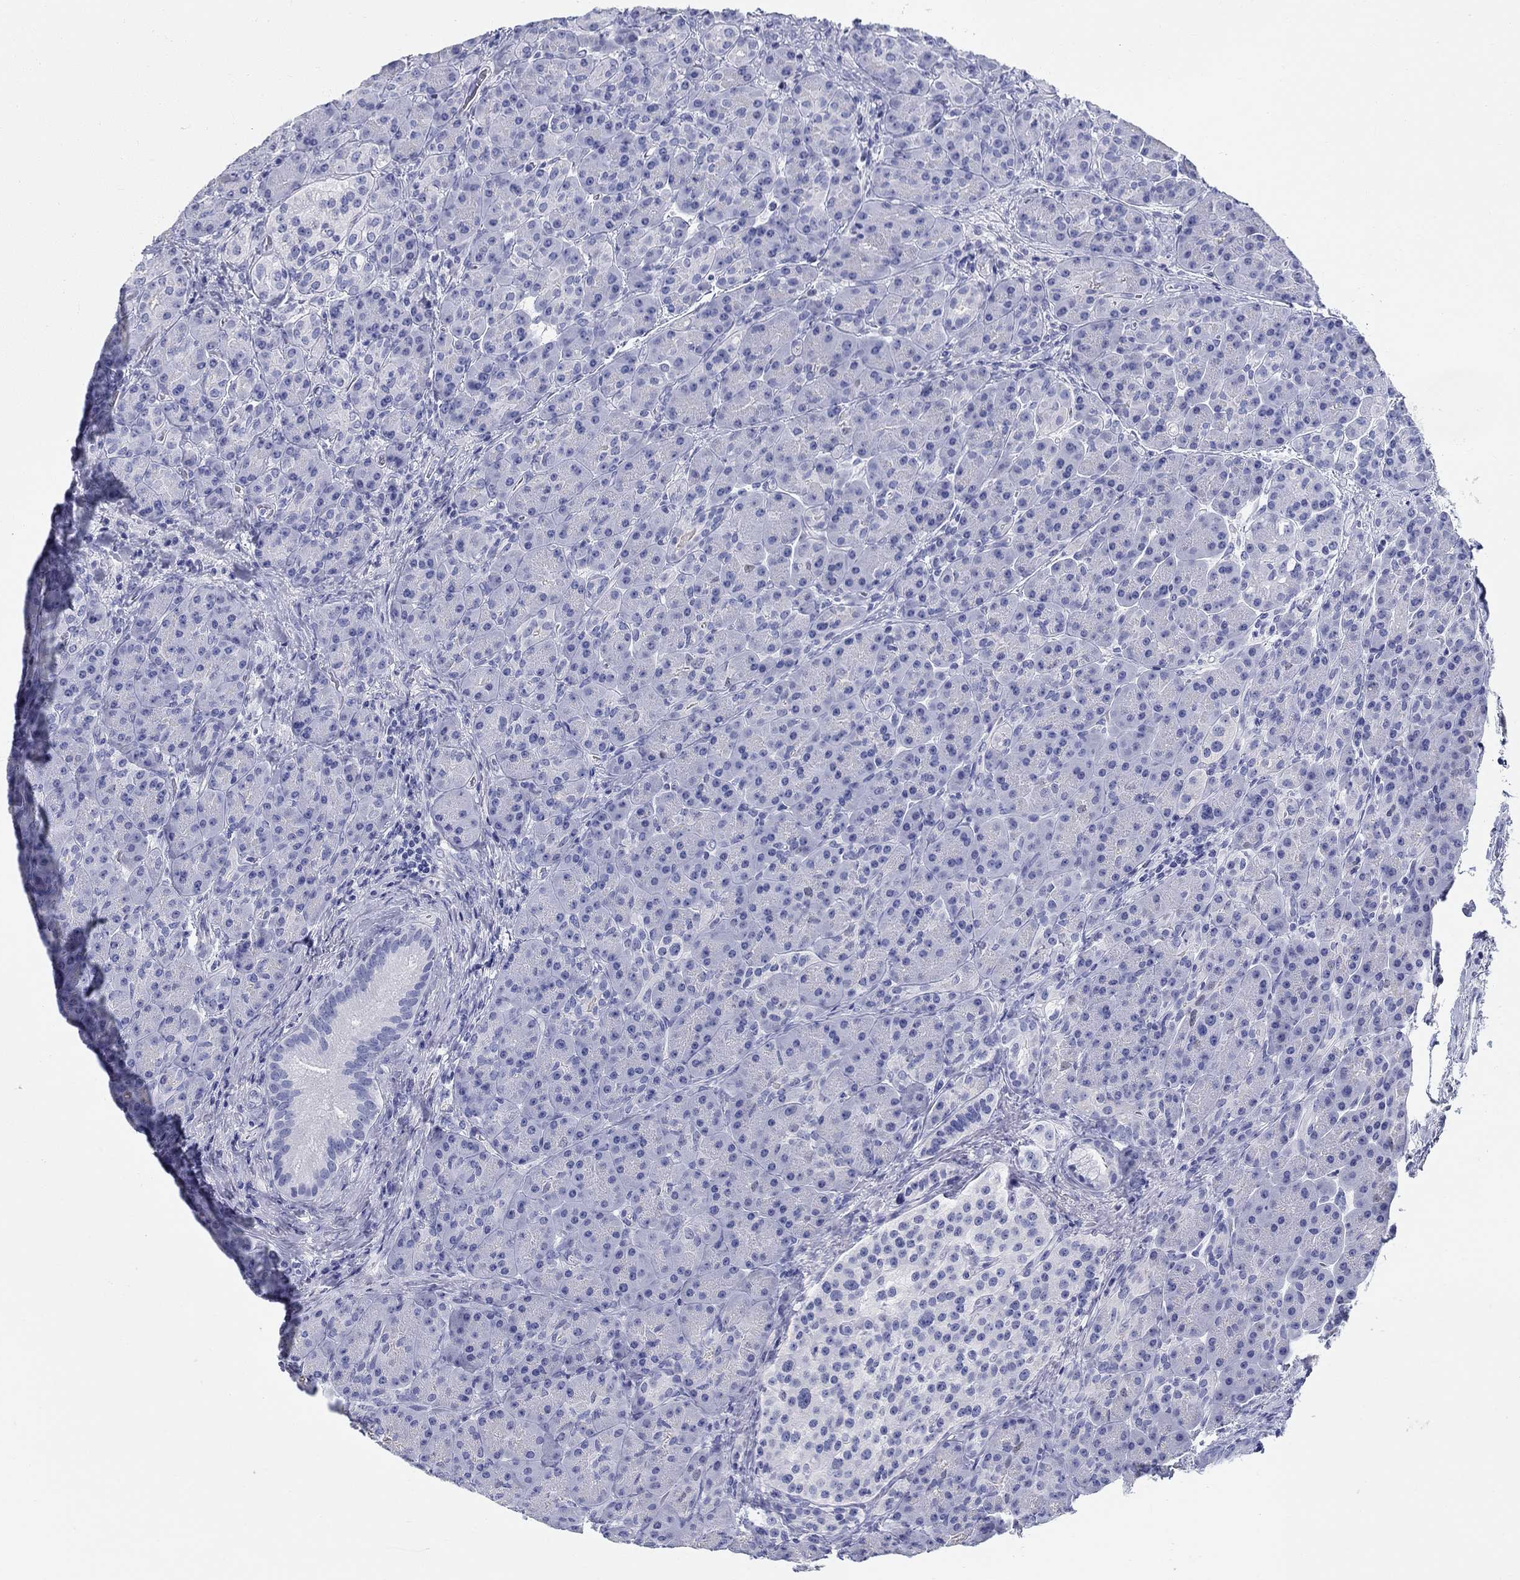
{"staining": {"intensity": "negative", "quantity": "none", "location": "none"}, "tissue": "pancreas", "cell_type": "Exocrine glandular cells", "image_type": "normal", "snomed": [{"axis": "morphology", "description": "Normal tissue, NOS"}, {"axis": "topography", "description": "Pancreas"}], "caption": "The histopathology image reveals no staining of exocrine glandular cells in unremarkable pancreas.", "gene": "LAMP5", "patient": {"sex": "male", "age": 70}}